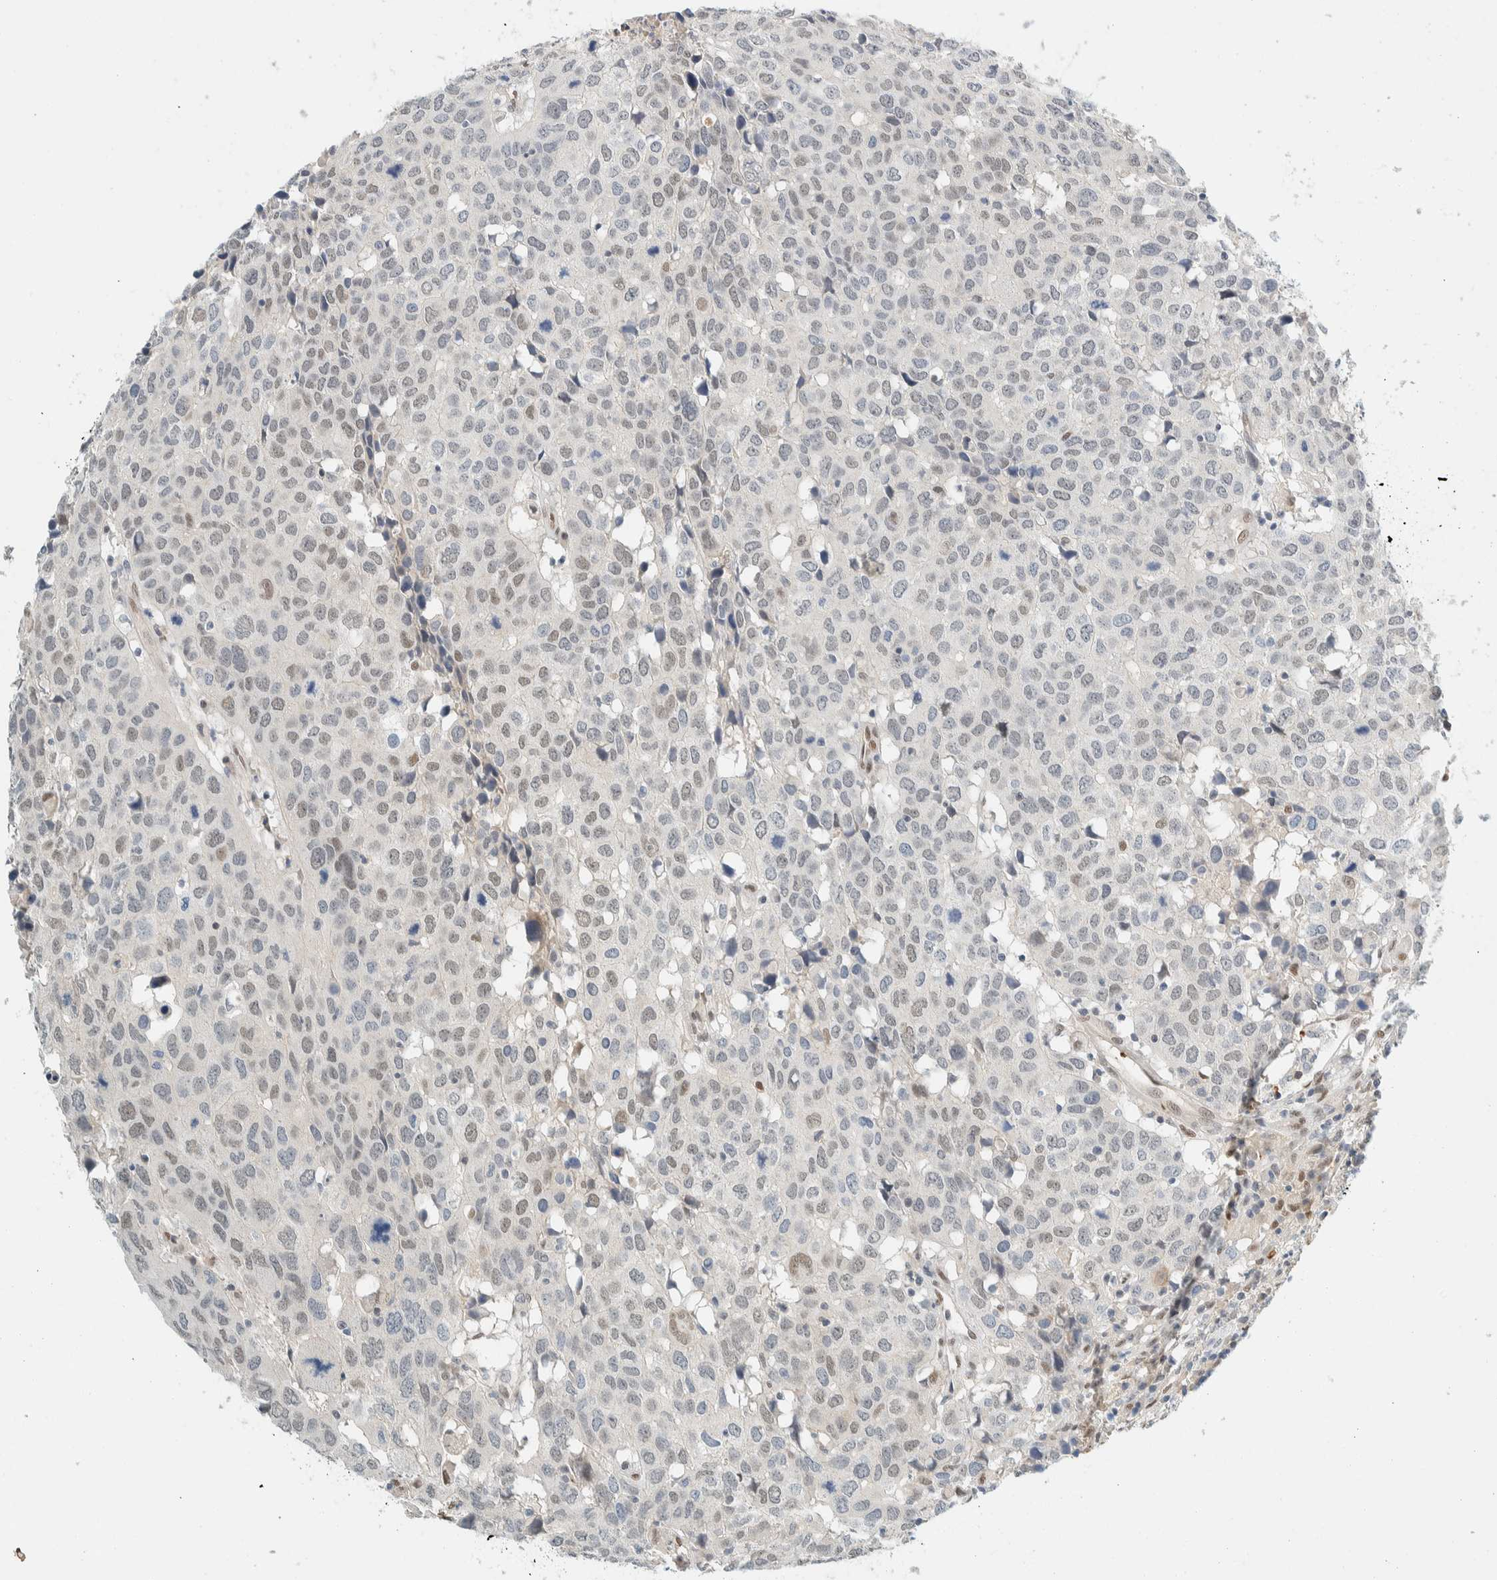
{"staining": {"intensity": "weak", "quantity": "<25%", "location": "nuclear"}, "tissue": "head and neck cancer", "cell_type": "Tumor cells", "image_type": "cancer", "snomed": [{"axis": "morphology", "description": "Squamous cell carcinoma, NOS"}, {"axis": "topography", "description": "Head-Neck"}], "caption": "Tumor cells are negative for brown protein staining in head and neck cancer (squamous cell carcinoma).", "gene": "TSTD2", "patient": {"sex": "male", "age": 66}}